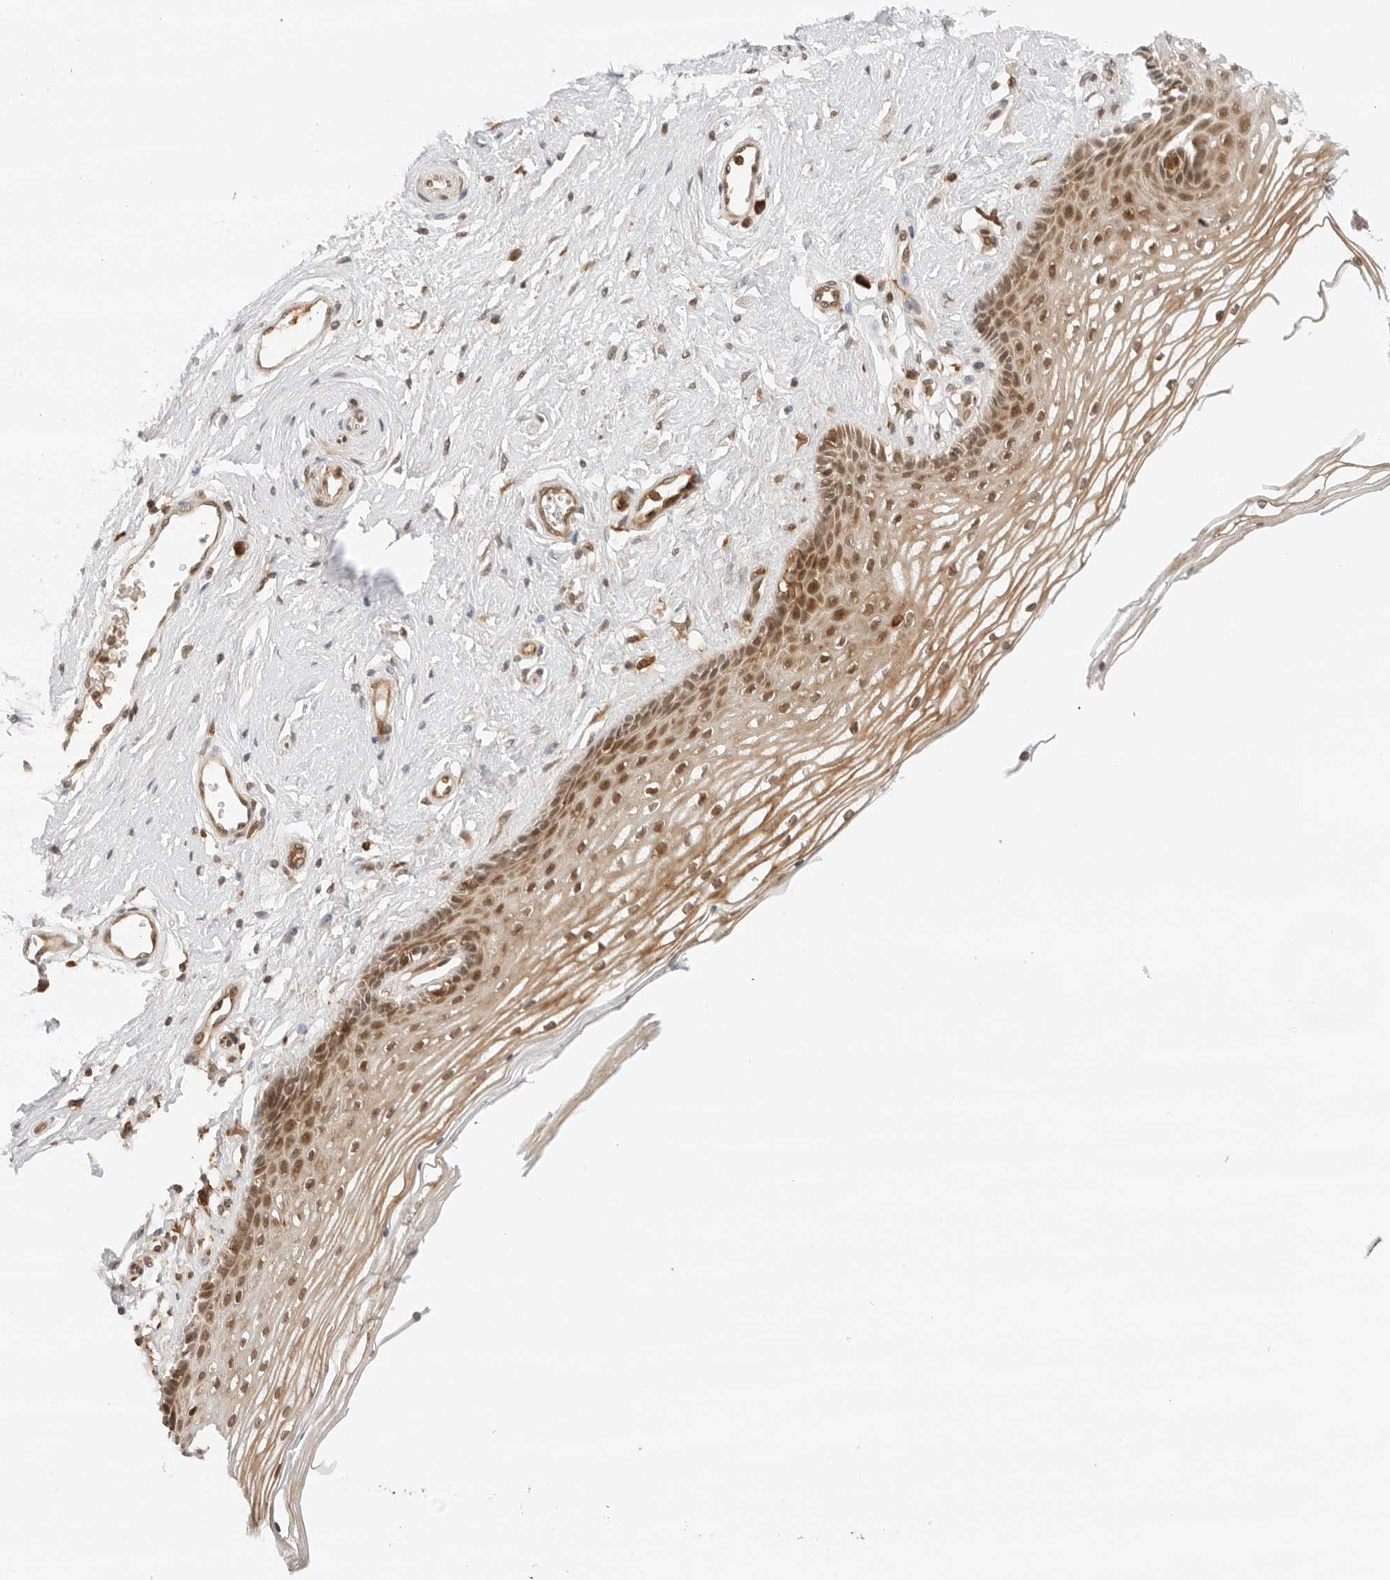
{"staining": {"intensity": "moderate", "quantity": "25%-75%", "location": "cytoplasmic/membranous,nuclear"}, "tissue": "vagina", "cell_type": "Squamous epithelial cells", "image_type": "normal", "snomed": [{"axis": "morphology", "description": "Normal tissue, NOS"}, {"axis": "topography", "description": "Vagina"}], "caption": "A micrograph of human vagina stained for a protein displays moderate cytoplasmic/membranous,nuclear brown staining in squamous epithelial cells. (DAB IHC, brown staining for protein, blue staining for nuclei).", "gene": "RC3H1", "patient": {"sex": "female", "age": 46}}